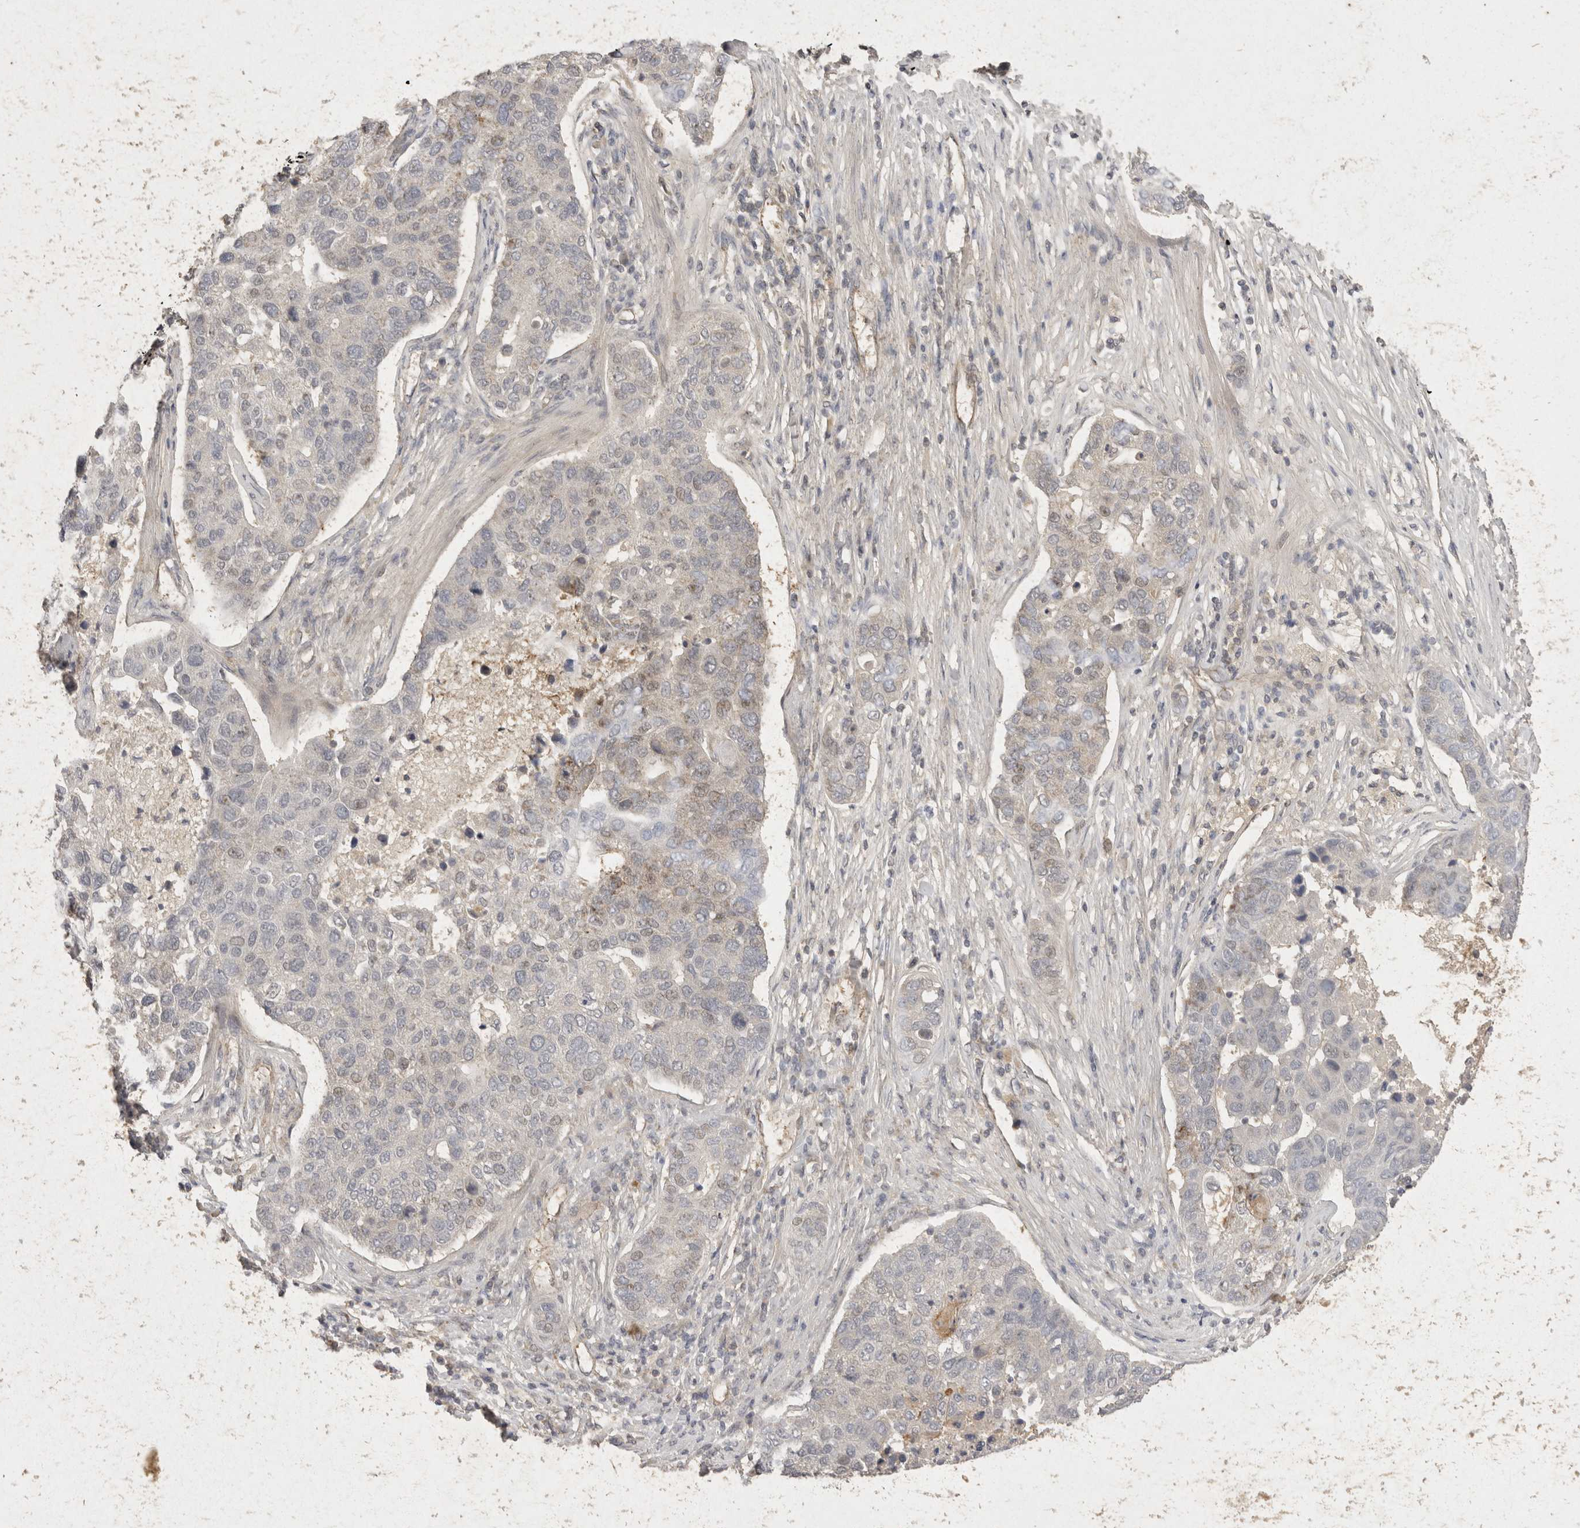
{"staining": {"intensity": "negative", "quantity": "none", "location": "none"}, "tissue": "pancreatic cancer", "cell_type": "Tumor cells", "image_type": "cancer", "snomed": [{"axis": "morphology", "description": "Adenocarcinoma, NOS"}, {"axis": "topography", "description": "Pancreas"}], "caption": "DAB immunohistochemical staining of human pancreatic cancer (adenocarcinoma) shows no significant expression in tumor cells. (IHC, brightfield microscopy, high magnification).", "gene": "EIF4G3", "patient": {"sex": "female", "age": 61}}